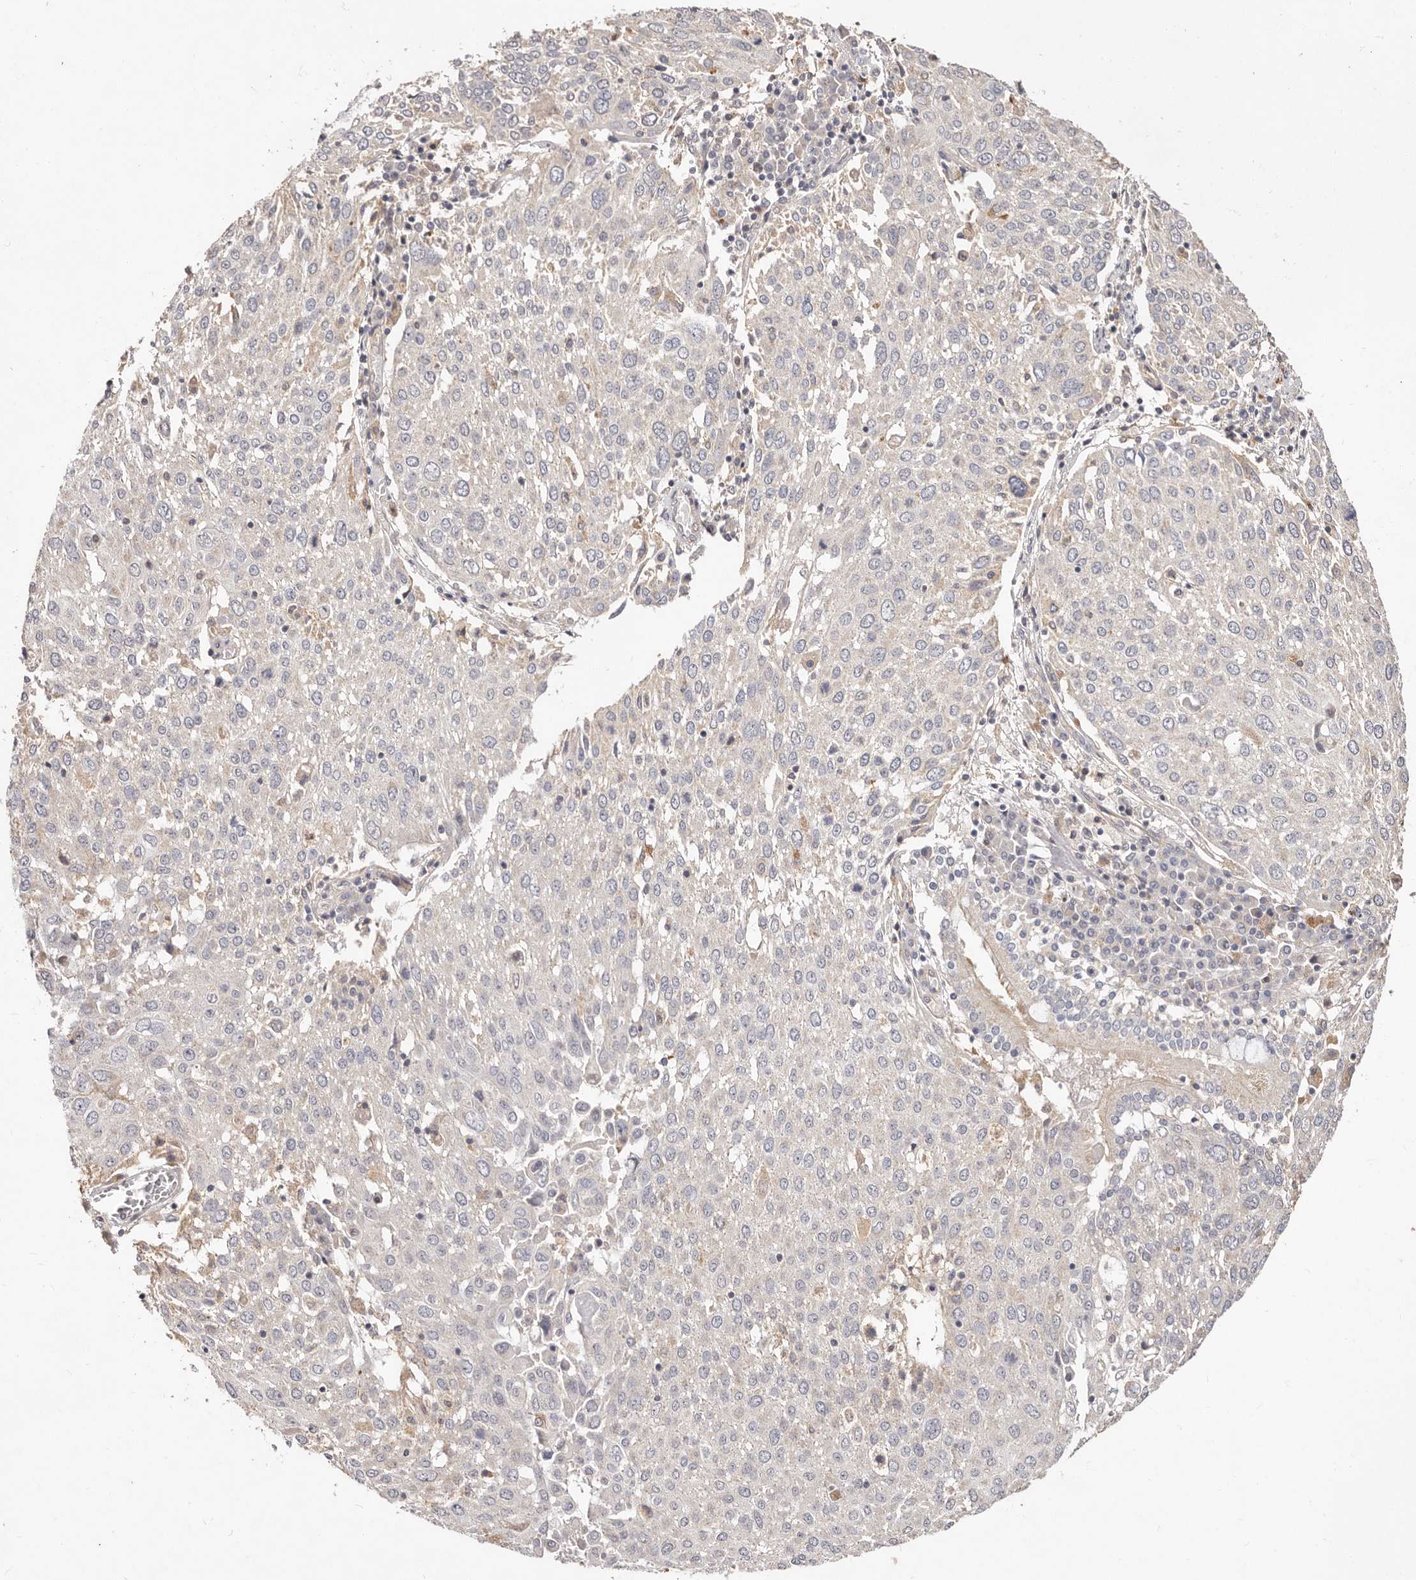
{"staining": {"intensity": "negative", "quantity": "none", "location": "none"}, "tissue": "lung cancer", "cell_type": "Tumor cells", "image_type": "cancer", "snomed": [{"axis": "morphology", "description": "Squamous cell carcinoma, NOS"}, {"axis": "topography", "description": "Lung"}], "caption": "Immunohistochemical staining of lung squamous cell carcinoma displays no significant expression in tumor cells.", "gene": "THBS3", "patient": {"sex": "male", "age": 65}}